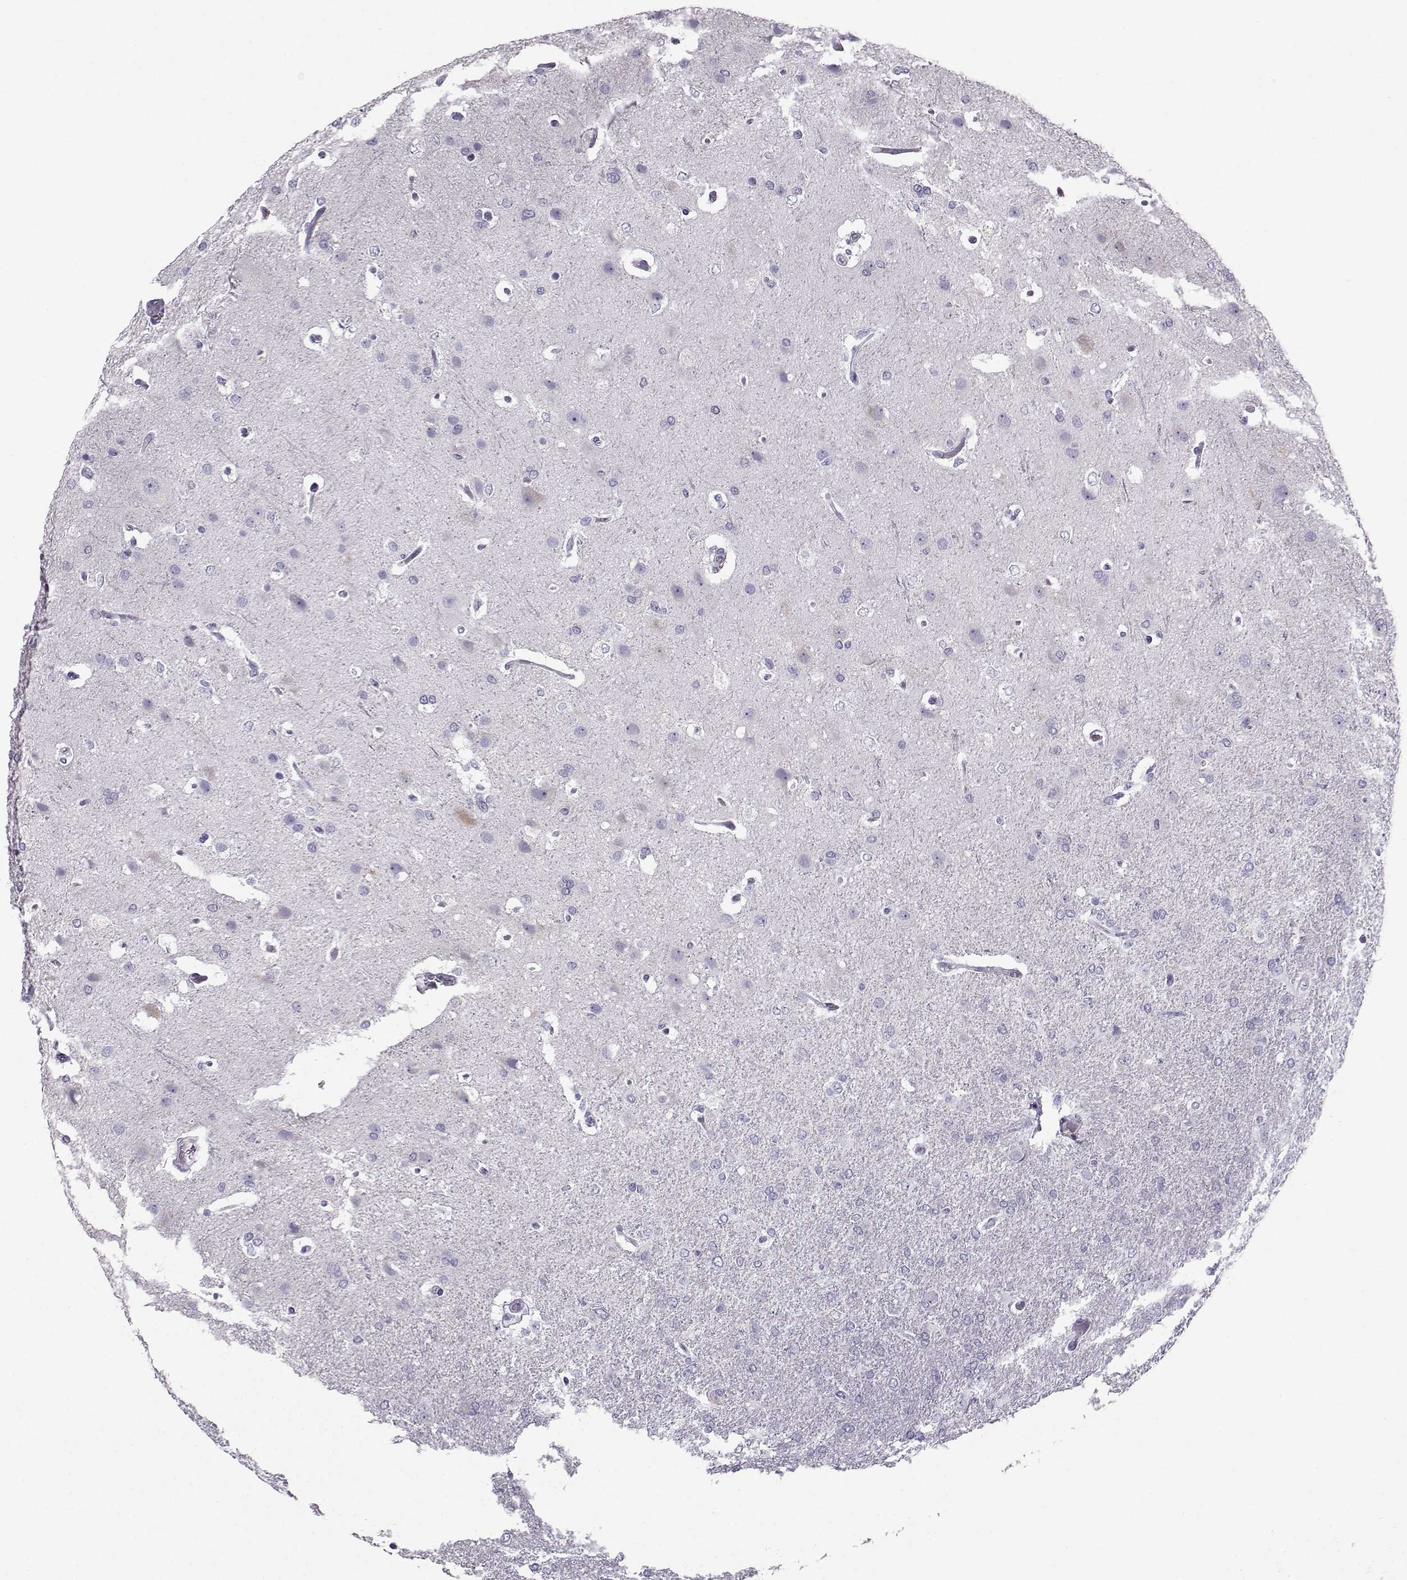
{"staining": {"intensity": "negative", "quantity": "none", "location": "none"}, "tissue": "glioma", "cell_type": "Tumor cells", "image_type": "cancer", "snomed": [{"axis": "morphology", "description": "Glioma, malignant, High grade"}, {"axis": "topography", "description": "Brain"}], "caption": "The photomicrograph displays no staining of tumor cells in malignant high-grade glioma. (DAB immunohistochemistry with hematoxylin counter stain).", "gene": "ARMC2", "patient": {"sex": "male", "age": 68}}